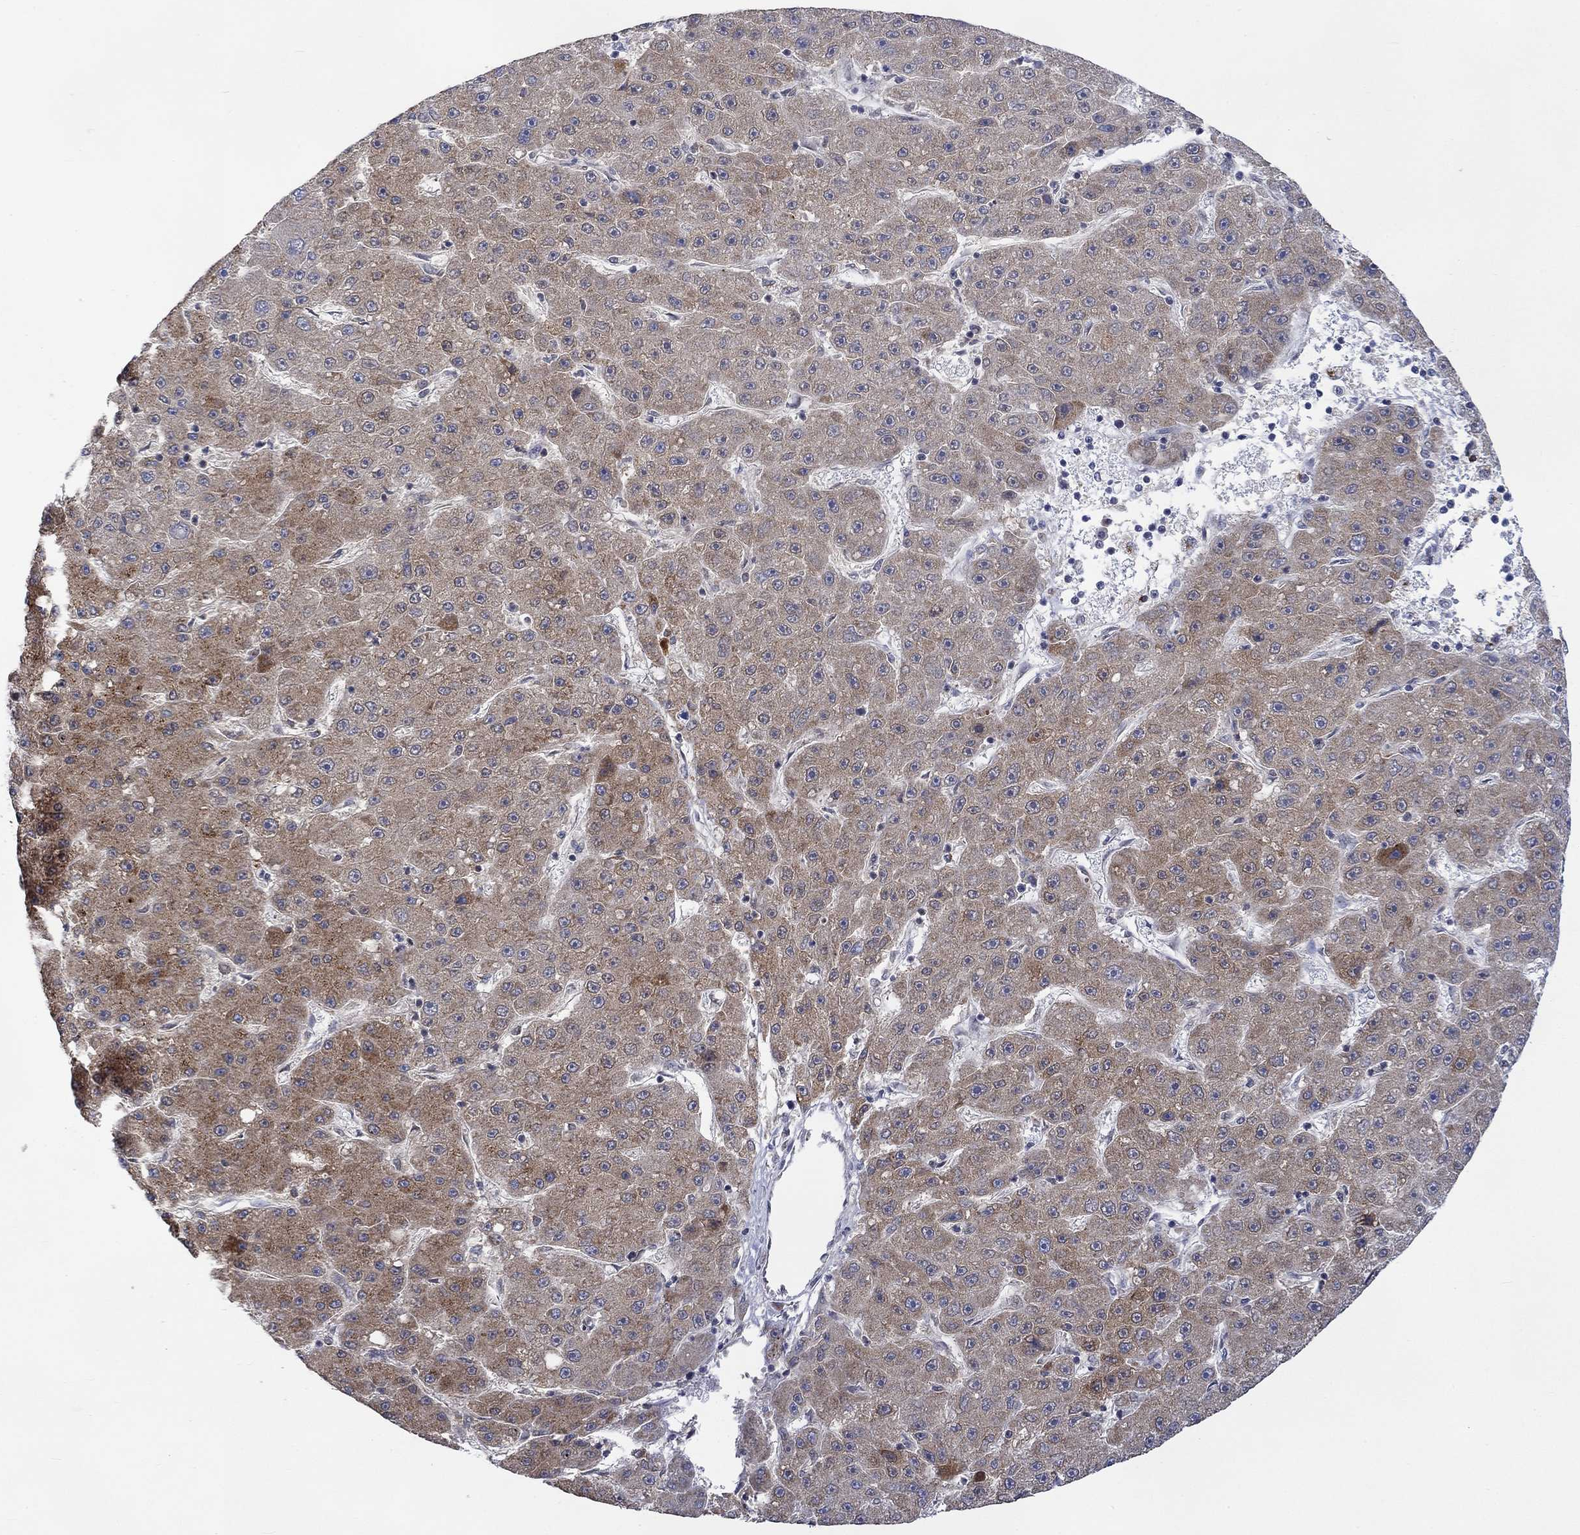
{"staining": {"intensity": "moderate", "quantity": "<25%", "location": "cytoplasmic/membranous"}, "tissue": "liver cancer", "cell_type": "Tumor cells", "image_type": "cancer", "snomed": [{"axis": "morphology", "description": "Carcinoma, Hepatocellular, NOS"}, {"axis": "topography", "description": "Liver"}], "caption": "Protein expression analysis of human liver cancer reveals moderate cytoplasmic/membranous staining in approximately <25% of tumor cells.", "gene": "SLC48A1", "patient": {"sex": "male", "age": 67}}